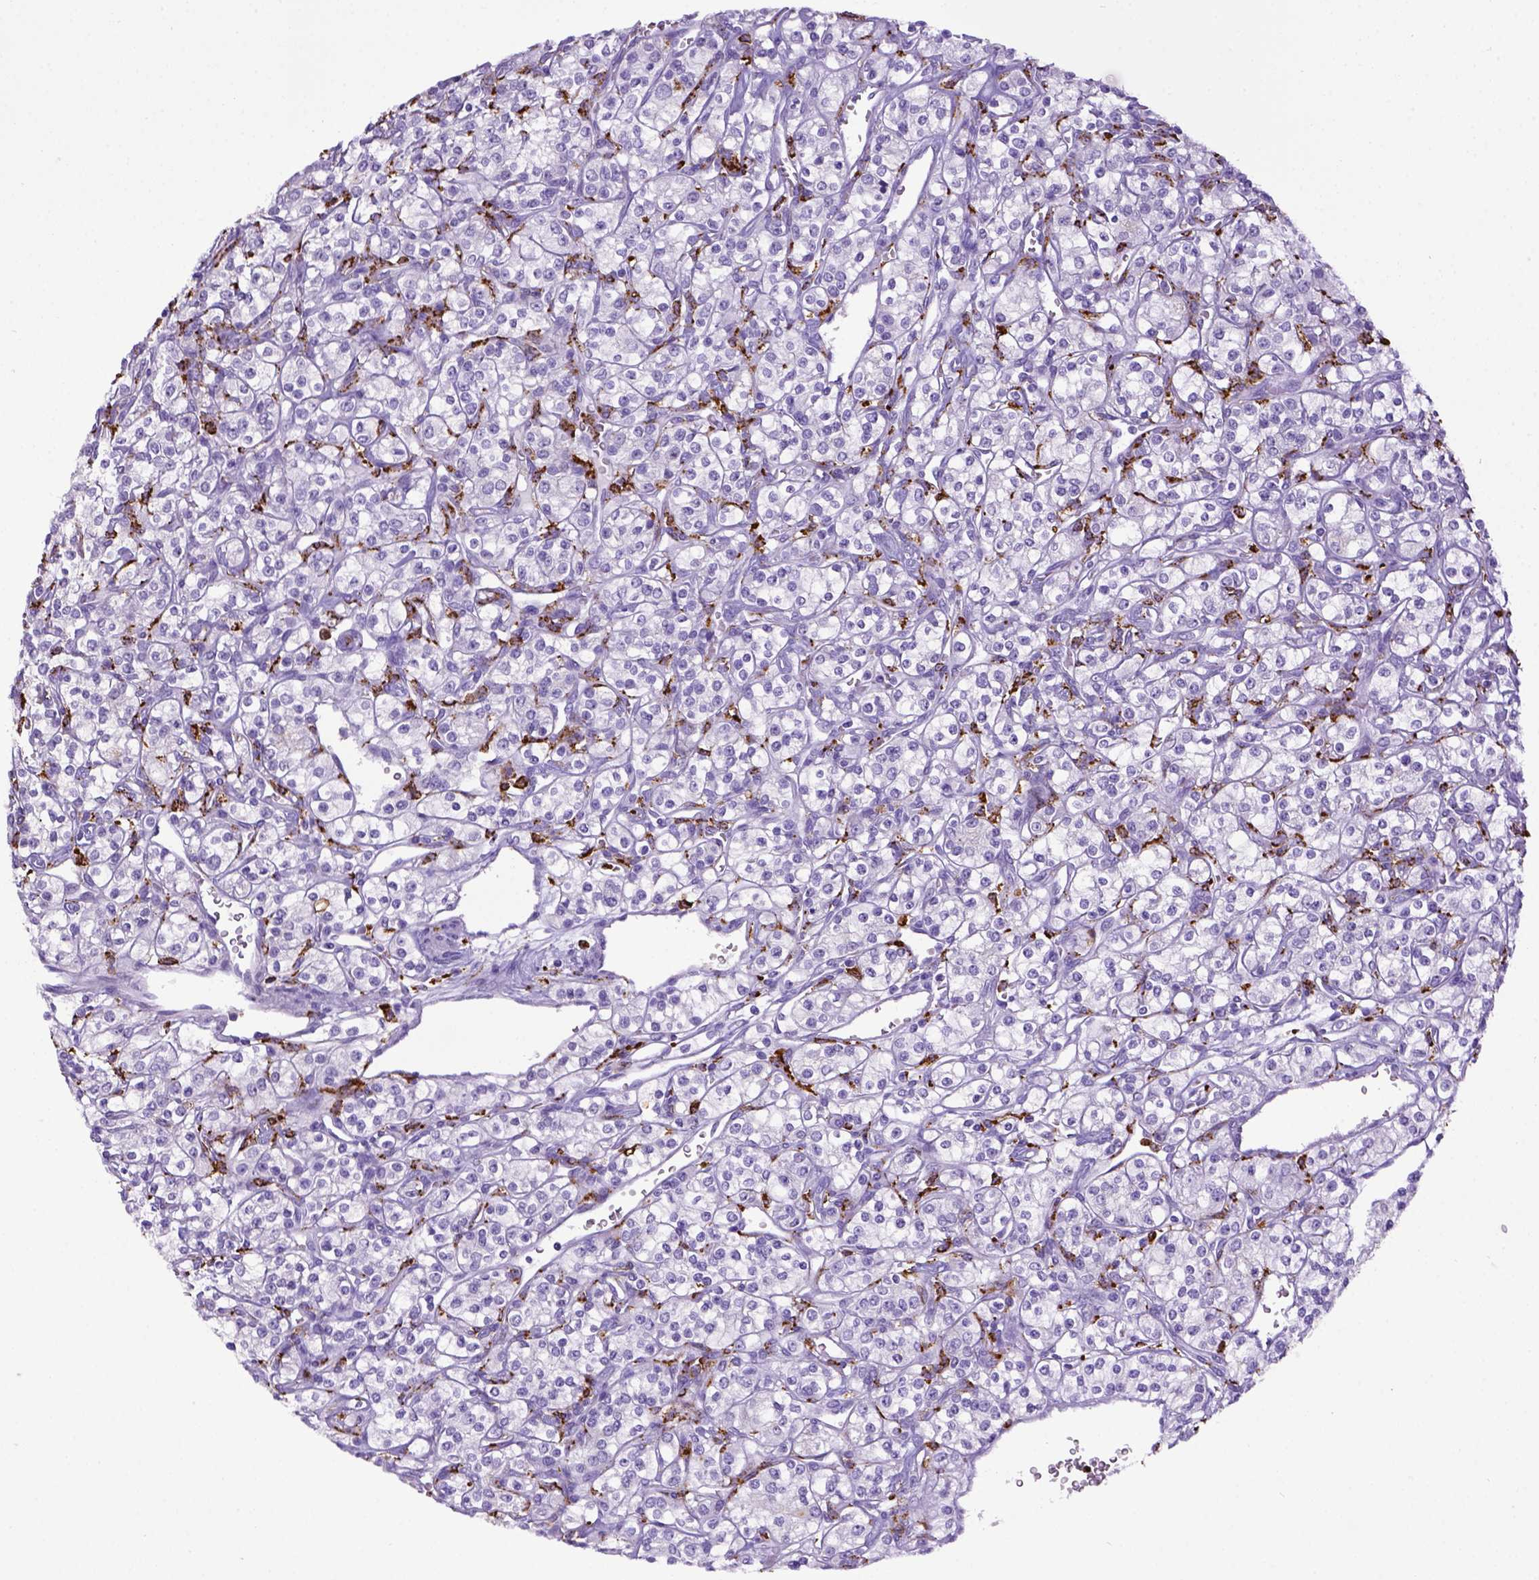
{"staining": {"intensity": "negative", "quantity": "none", "location": "none"}, "tissue": "renal cancer", "cell_type": "Tumor cells", "image_type": "cancer", "snomed": [{"axis": "morphology", "description": "Adenocarcinoma, NOS"}, {"axis": "topography", "description": "Kidney"}], "caption": "An IHC photomicrograph of renal cancer is shown. There is no staining in tumor cells of renal cancer. (DAB IHC with hematoxylin counter stain).", "gene": "CD68", "patient": {"sex": "male", "age": 77}}